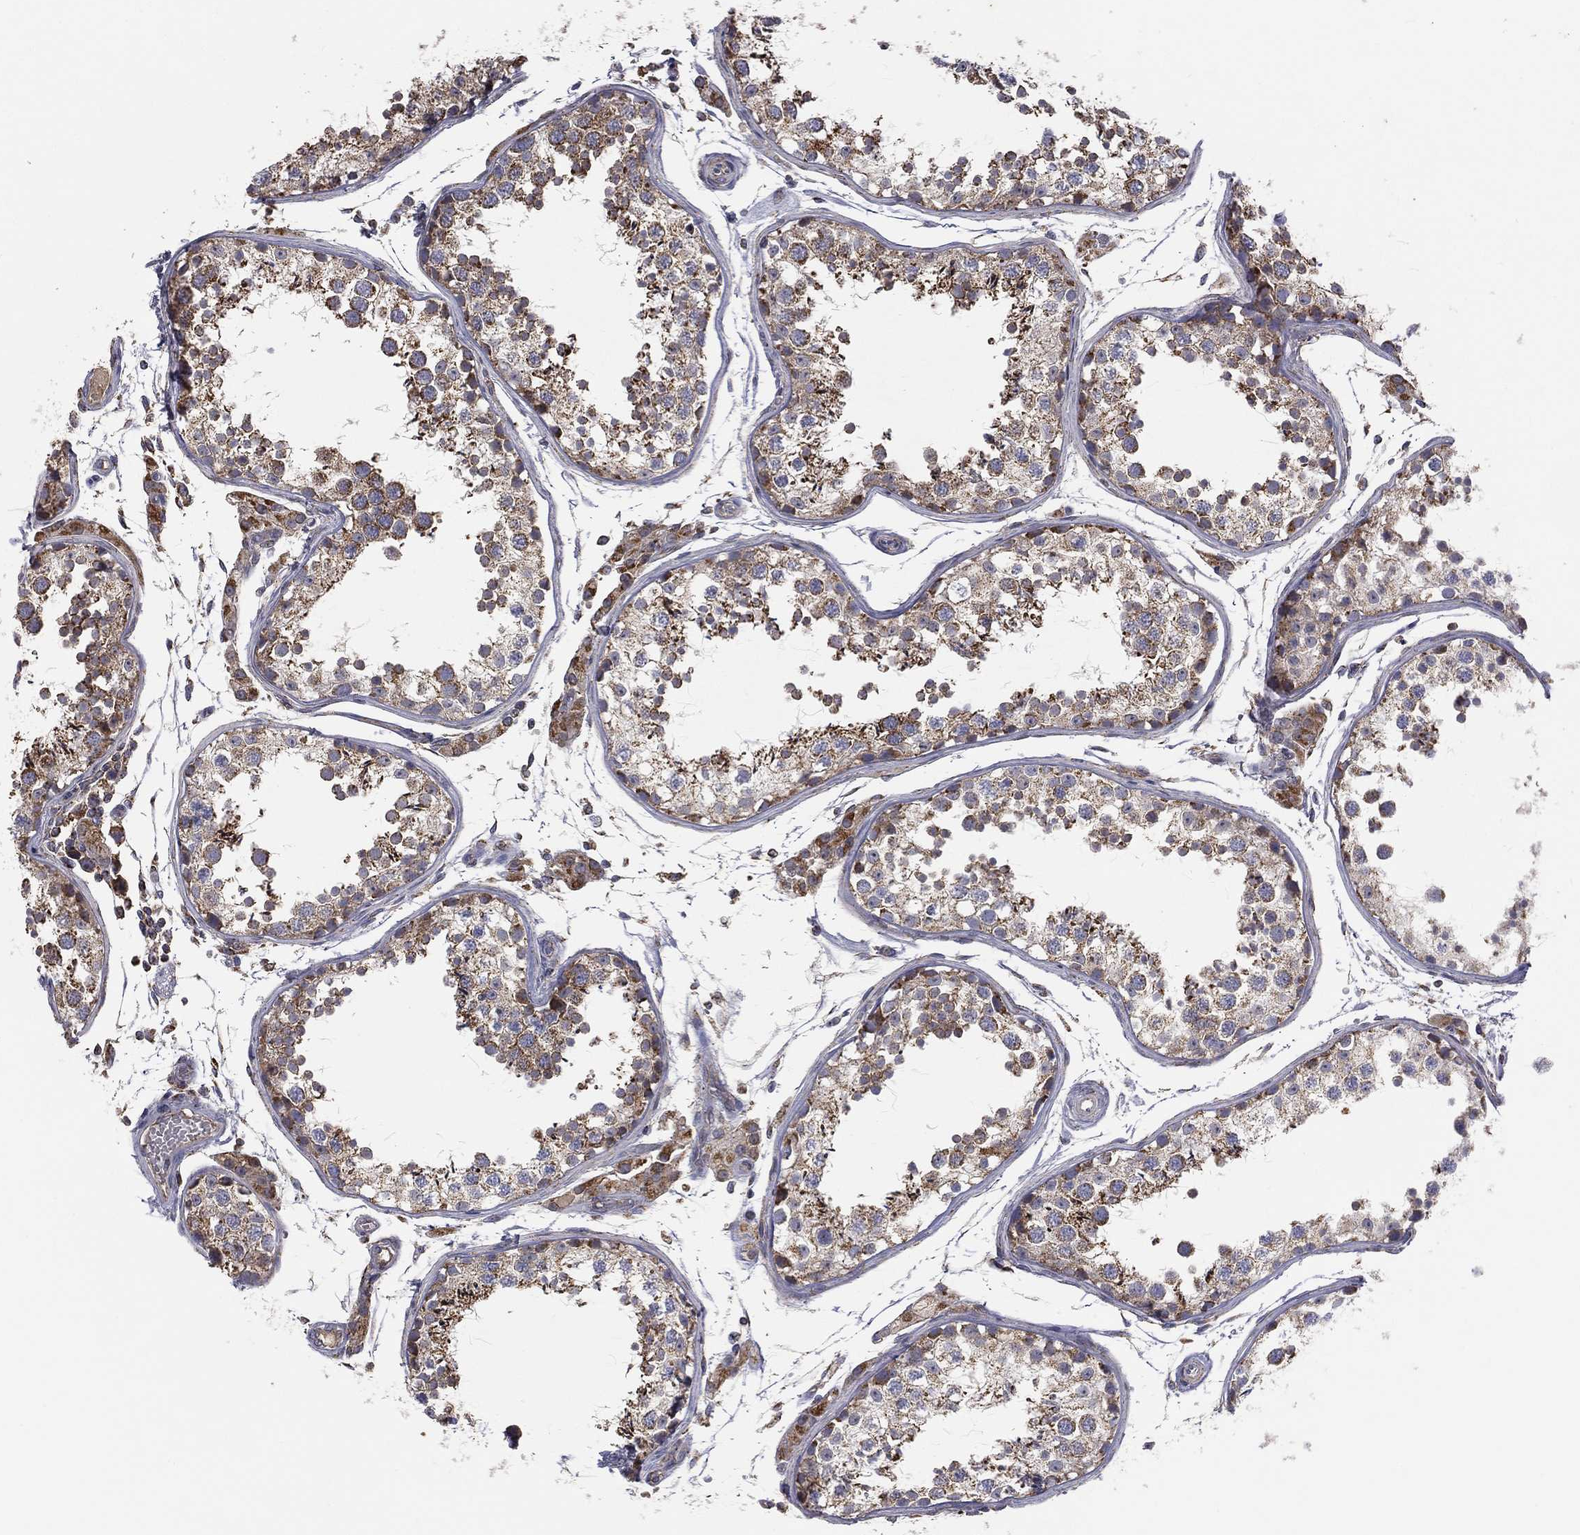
{"staining": {"intensity": "strong", "quantity": "<25%", "location": "cytoplasmic/membranous"}, "tissue": "testis", "cell_type": "Cells in seminiferous ducts", "image_type": "normal", "snomed": [{"axis": "morphology", "description": "Normal tissue, NOS"}, {"axis": "topography", "description": "Testis"}], "caption": "A histopathology image of testis stained for a protein shows strong cytoplasmic/membranous brown staining in cells in seminiferous ducts.", "gene": "GPD1", "patient": {"sex": "male", "age": 29}}